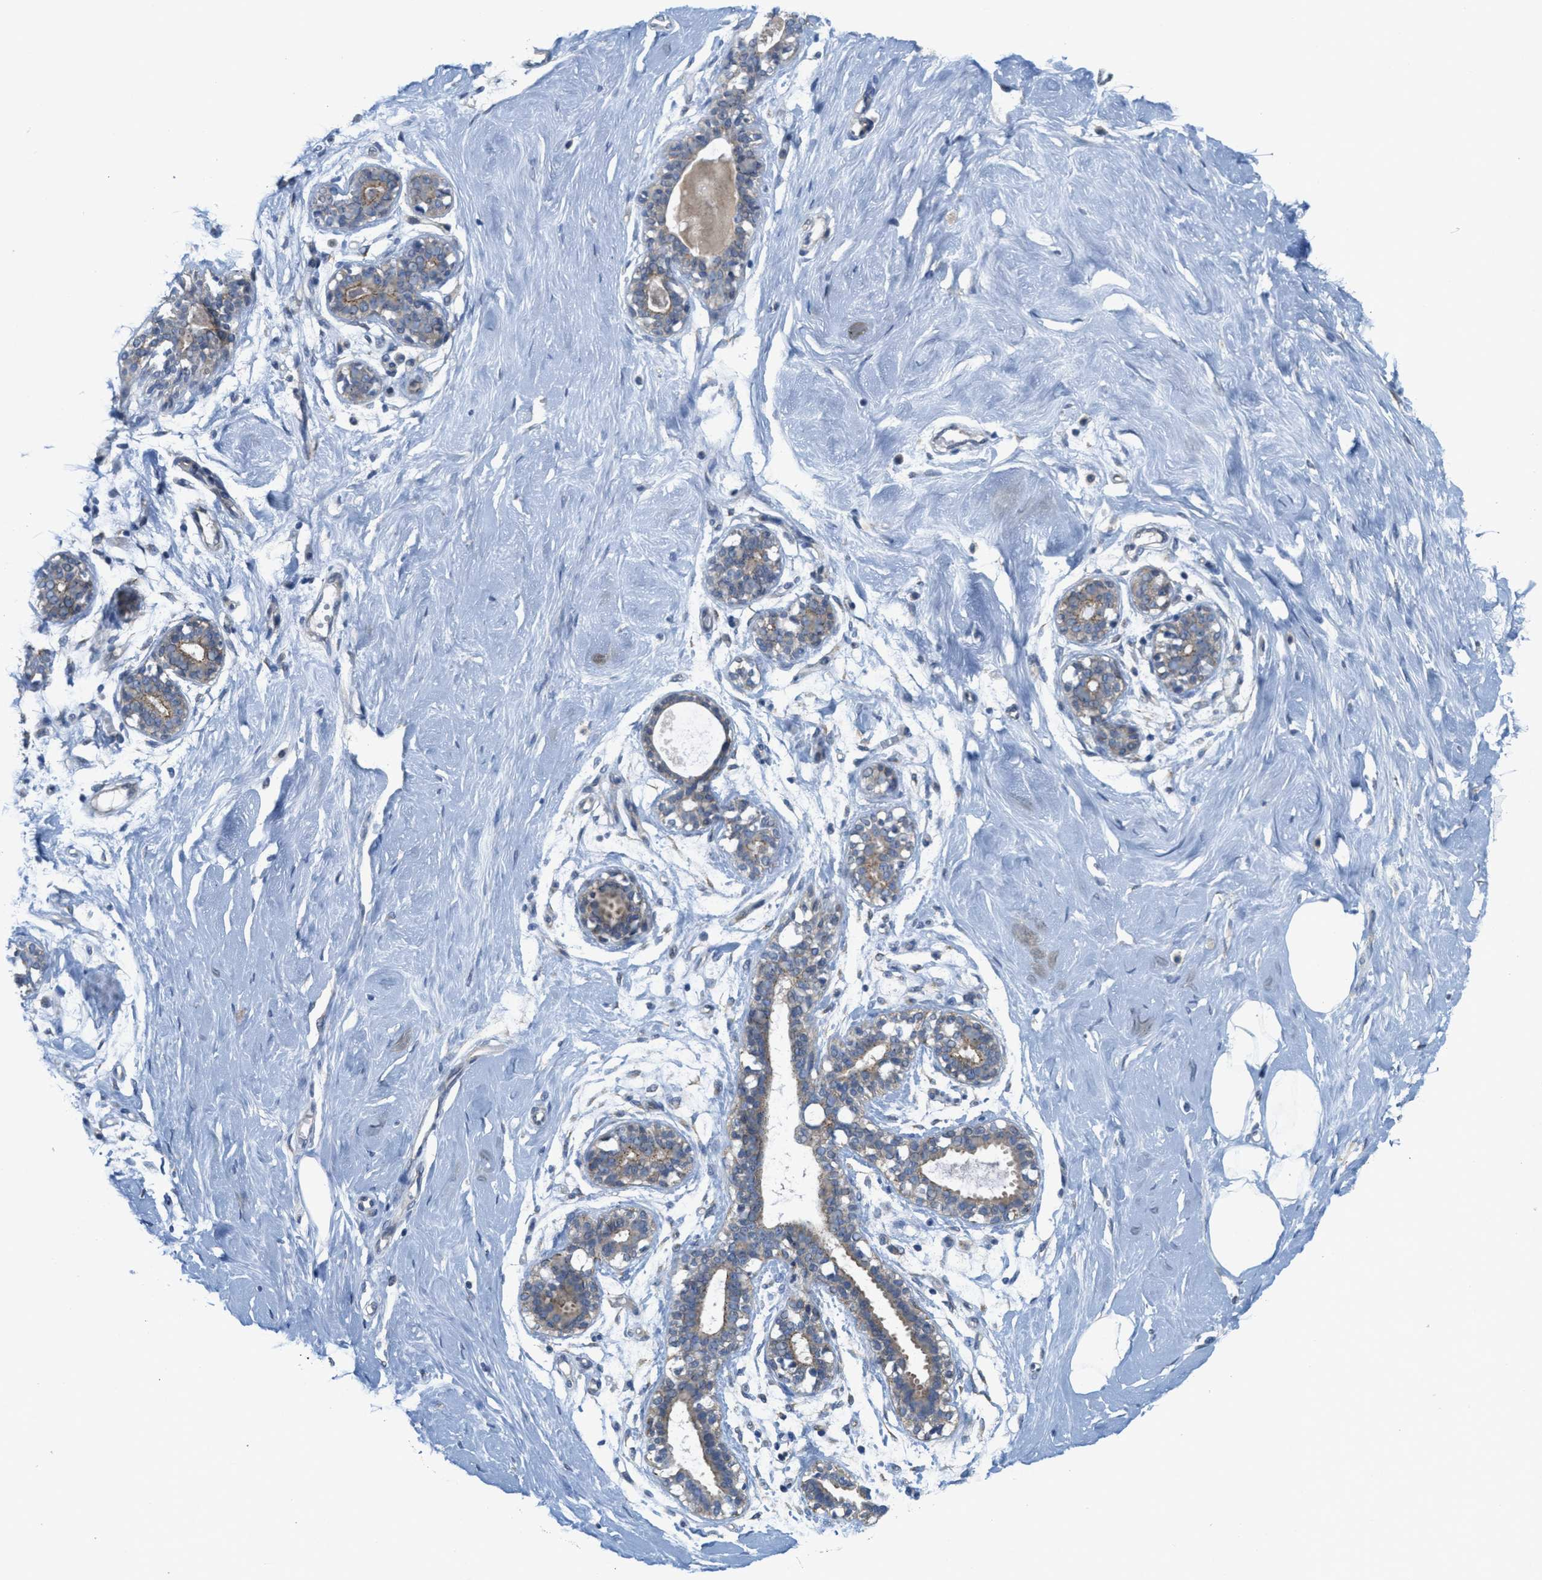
{"staining": {"intensity": "negative", "quantity": "none", "location": "none"}, "tissue": "breast", "cell_type": "Adipocytes", "image_type": "normal", "snomed": [{"axis": "morphology", "description": "Normal tissue, NOS"}, {"axis": "topography", "description": "Breast"}], "caption": "A high-resolution histopathology image shows immunohistochemistry staining of benign breast, which shows no significant expression in adipocytes. (DAB immunohistochemistry (IHC), high magnification).", "gene": "ZFYVE9", "patient": {"sex": "female", "age": 23}}